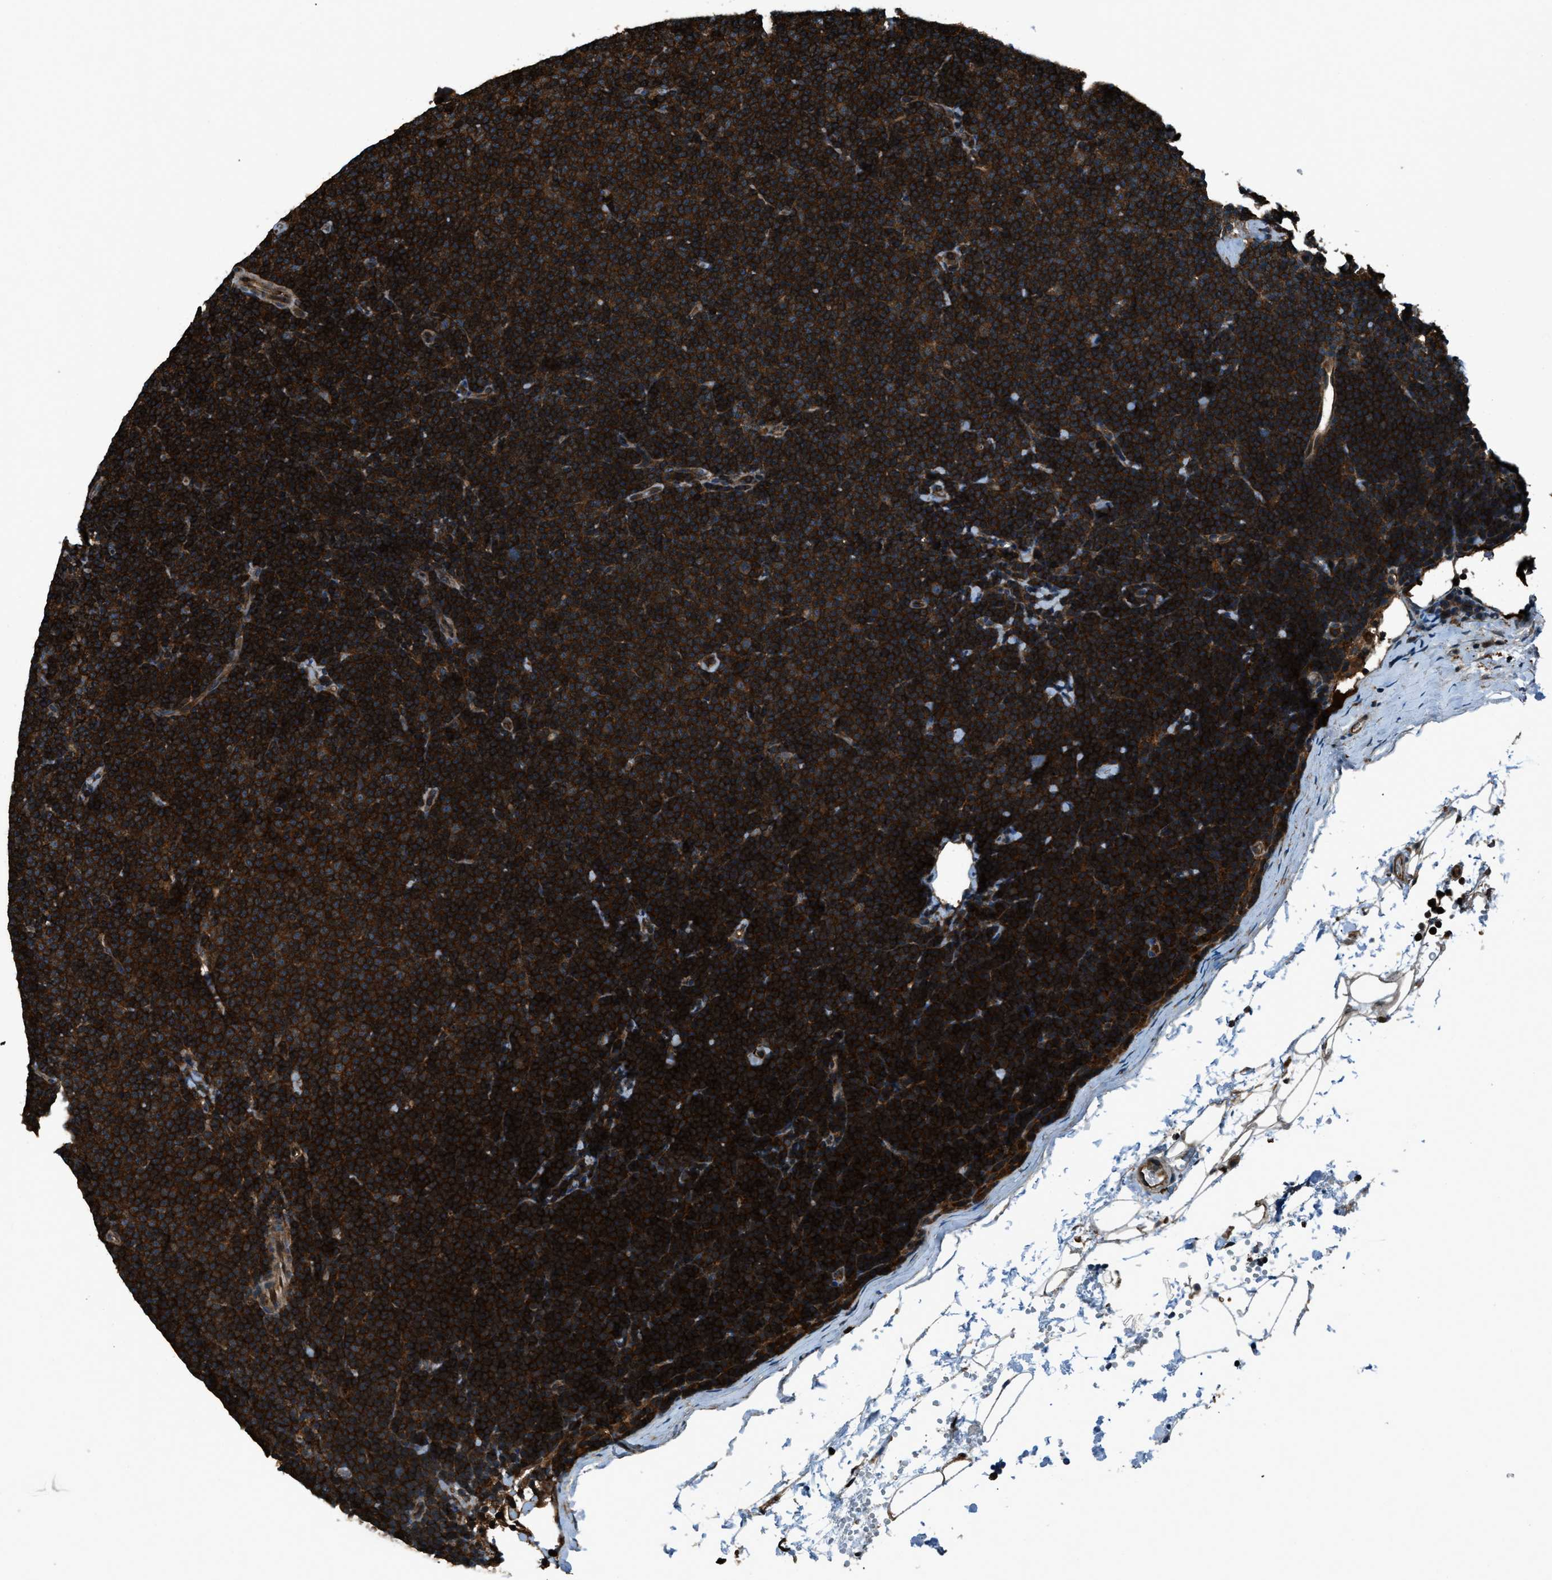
{"staining": {"intensity": "strong", "quantity": ">75%", "location": "cytoplasmic/membranous,nuclear"}, "tissue": "lymphoma", "cell_type": "Tumor cells", "image_type": "cancer", "snomed": [{"axis": "morphology", "description": "Malignant lymphoma, non-Hodgkin's type, Low grade"}, {"axis": "topography", "description": "Lymph node"}], "caption": "IHC micrograph of lymphoma stained for a protein (brown), which demonstrates high levels of strong cytoplasmic/membranous and nuclear positivity in approximately >75% of tumor cells.", "gene": "SNX30", "patient": {"sex": "female", "age": 53}}